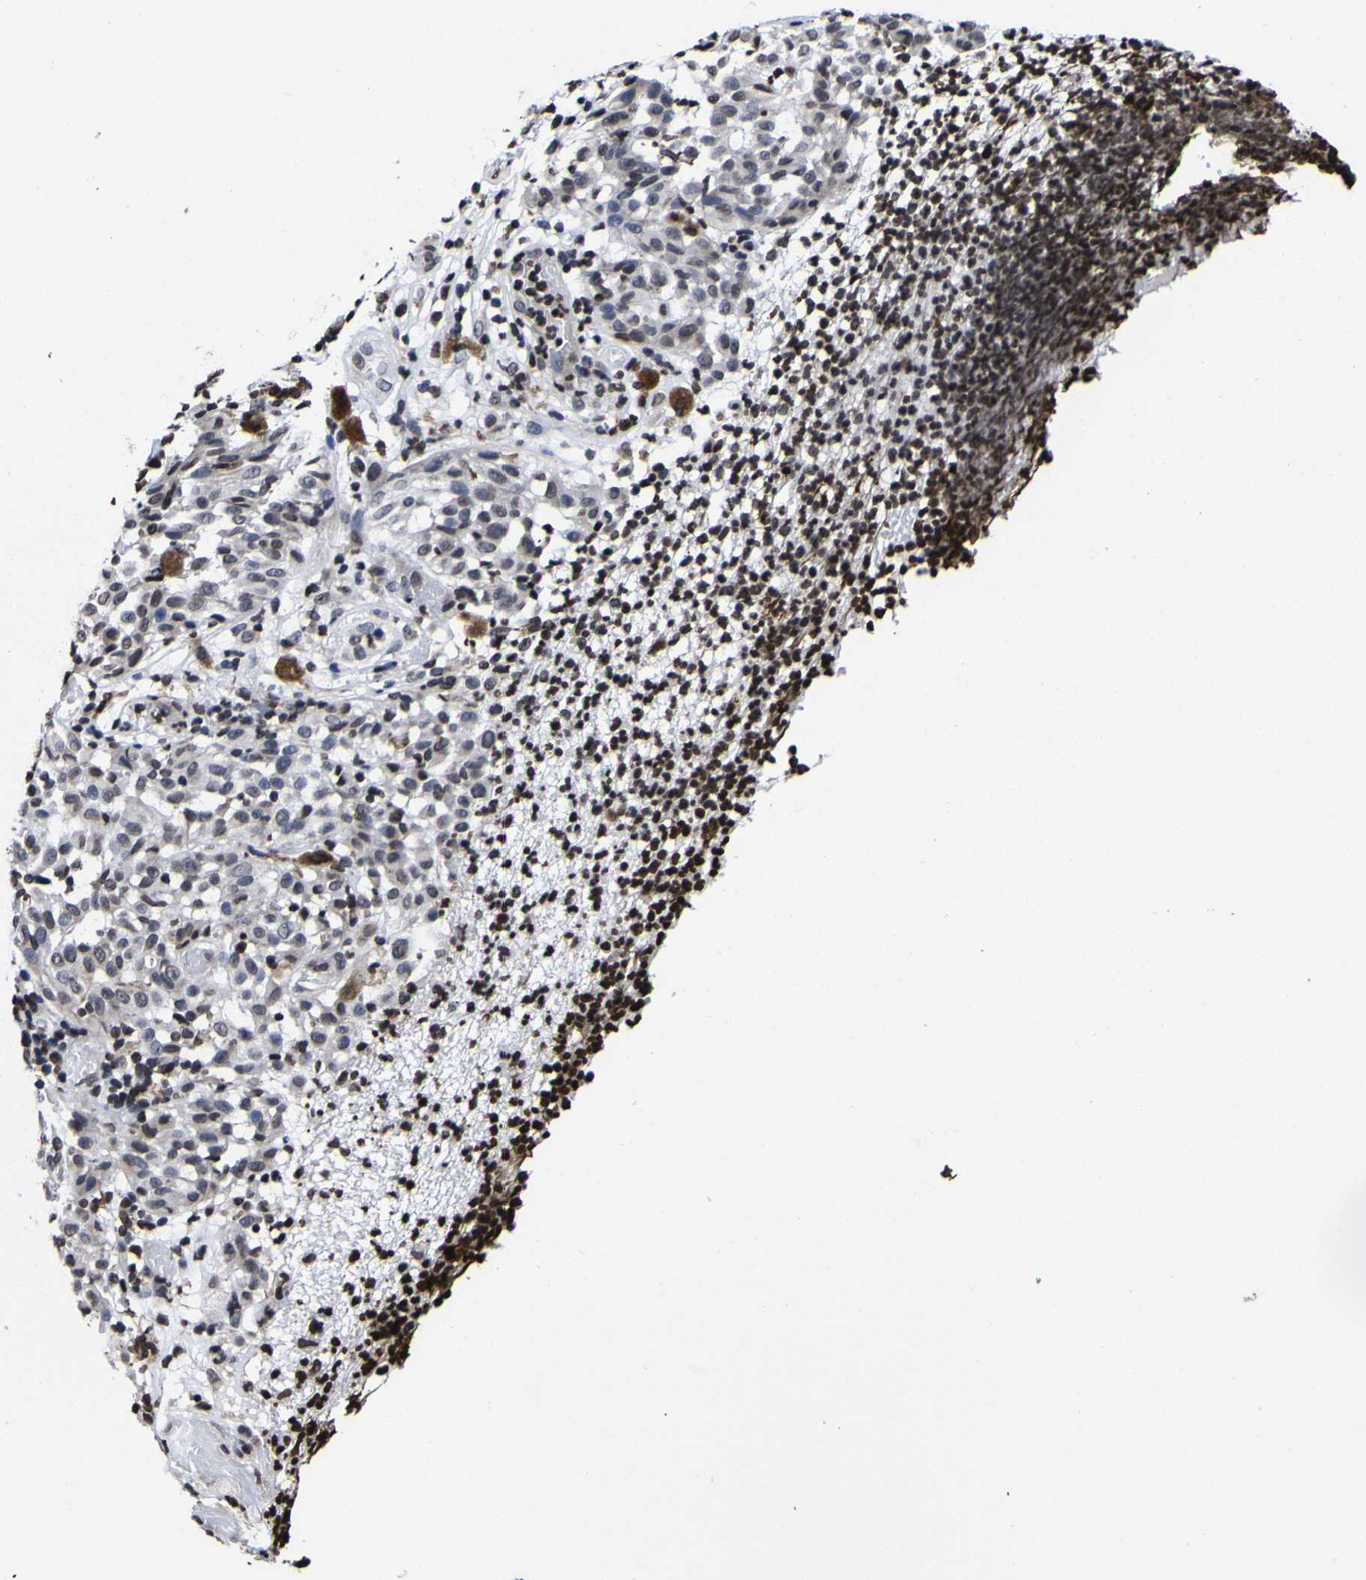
{"staining": {"intensity": "weak", "quantity": "<25%", "location": "nuclear"}, "tissue": "melanoma", "cell_type": "Tumor cells", "image_type": "cancer", "snomed": [{"axis": "morphology", "description": "Malignant melanoma, NOS"}, {"axis": "topography", "description": "Skin"}], "caption": "Tumor cells show no significant protein staining in malignant melanoma.", "gene": "PIAS1", "patient": {"sex": "female", "age": 46}}